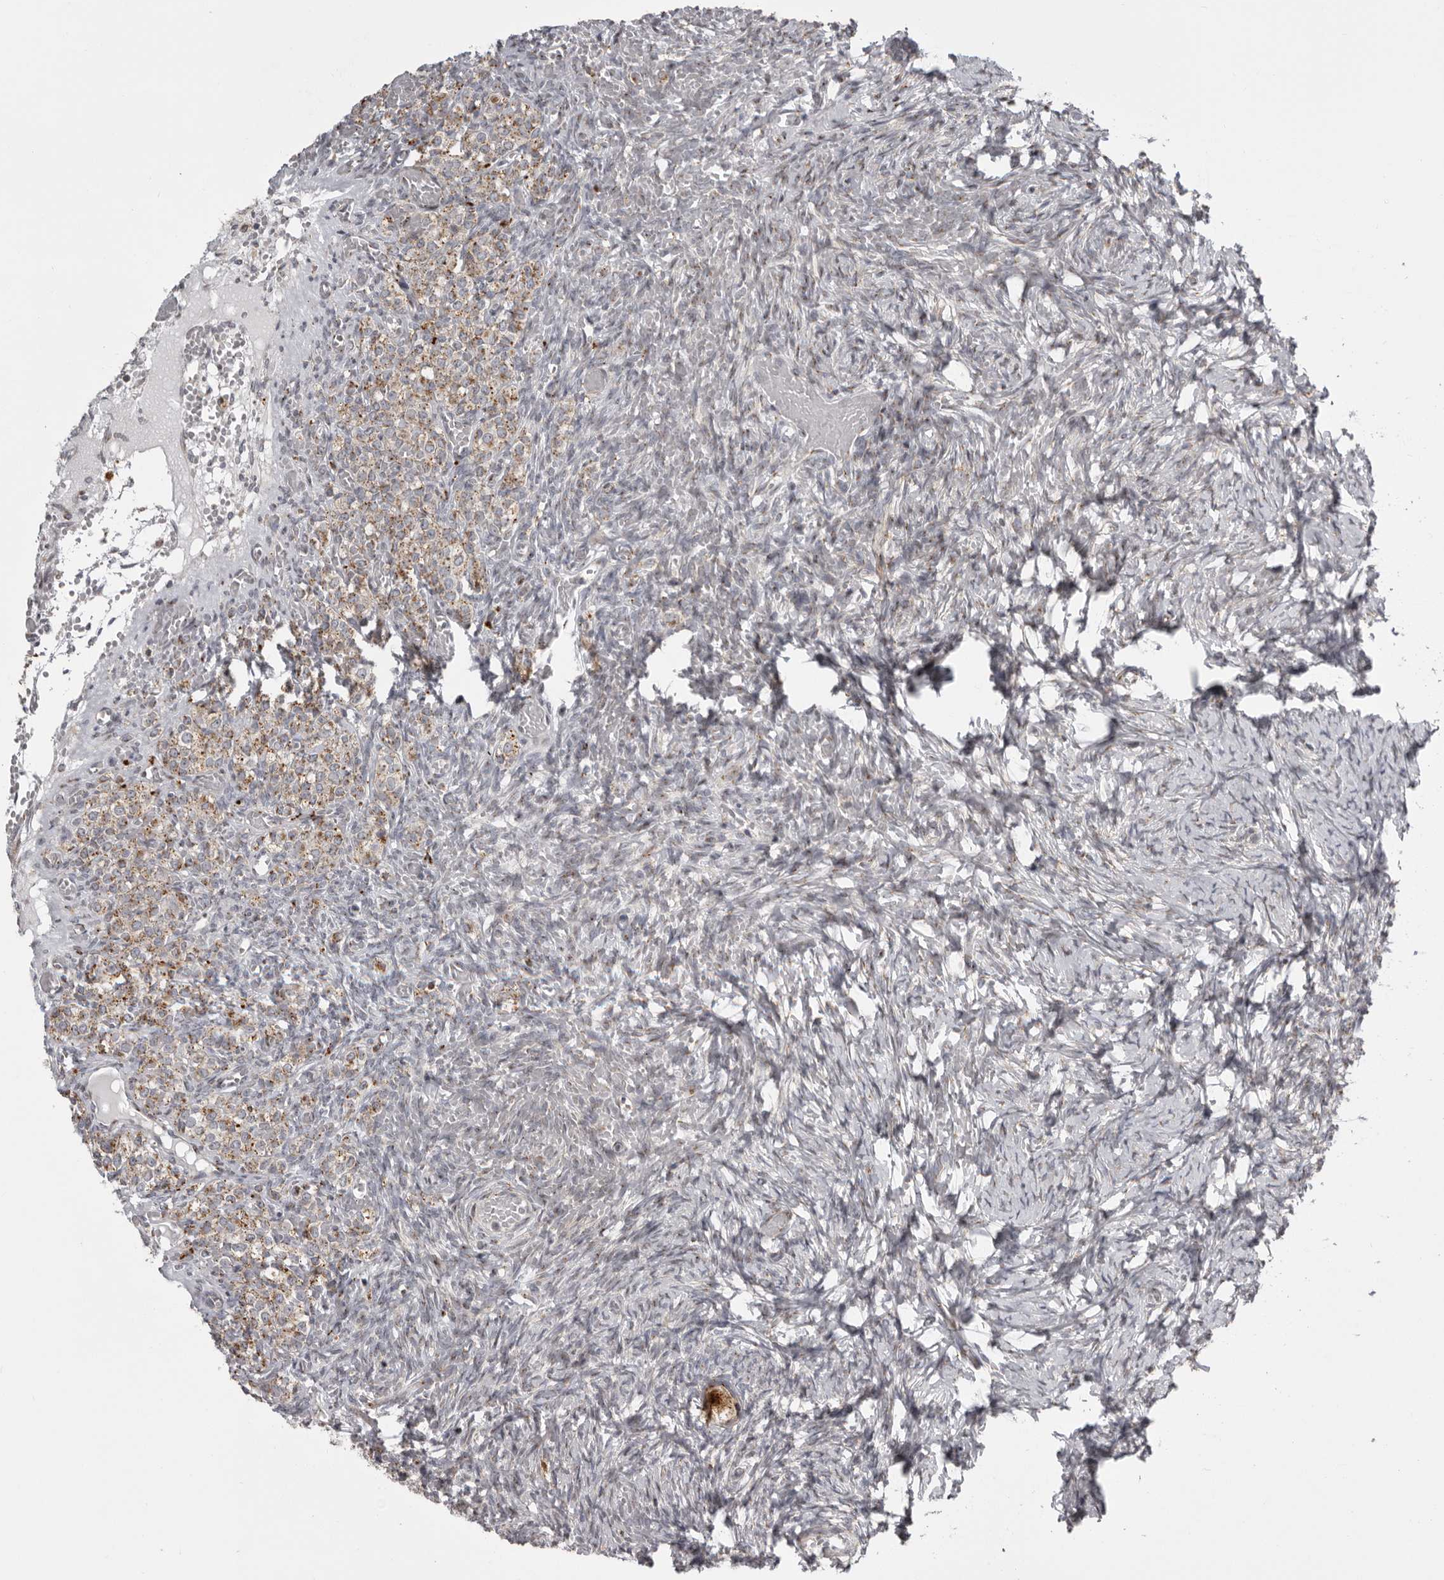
{"staining": {"intensity": "moderate", "quantity": ">75%", "location": "cytoplasmic/membranous"}, "tissue": "ovary", "cell_type": "Follicle cells", "image_type": "normal", "snomed": [{"axis": "morphology", "description": "Adenocarcinoma, NOS"}, {"axis": "topography", "description": "Endometrium"}], "caption": "This photomicrograph shows IHC staining of benign ovary, with medium moderate cytoplasmic/membranous positivity in about >75% of follicle cells.", "gene": "WDR47", "patient": {"sex": "female", "age": 32}}